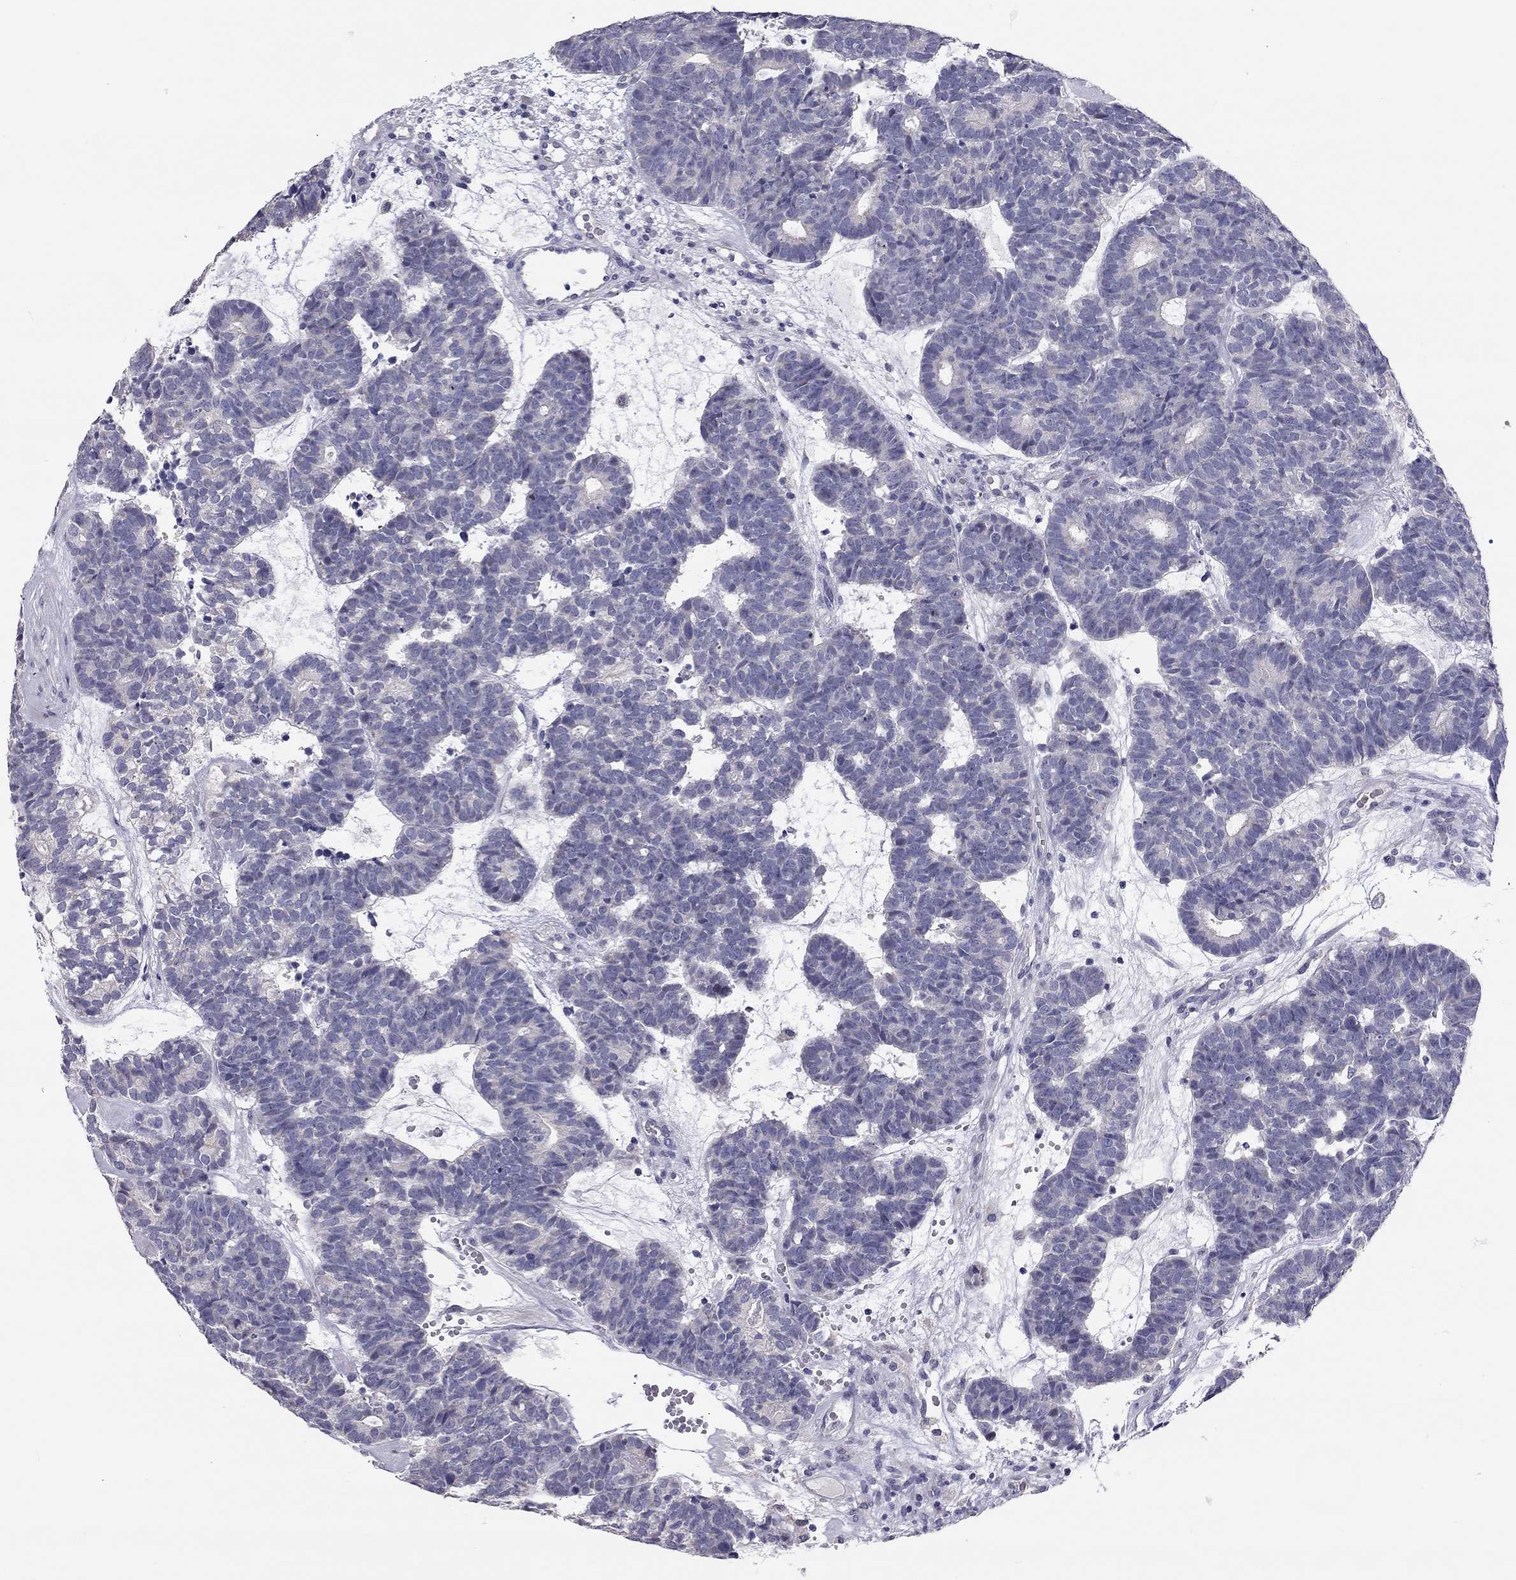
{"staining": {"intensity": "negative", "quantity": "none", "location": "none"}, "tissue": "head and neck cancer", "cell_type": "Tumor cells", "image_type": "cancer", "snomed": [{"axis": "morphology", "description": "Adenocarcinoma, NOS"}, {"axis": "topography", "description": "Head-Neck"}], "caption": "Immunohistochemistry photomicrograph of head and neck cancer stained for a protein (brown), which shows no positivity in tumor cells.", "gene": "SCARB1", "patient": {"sex": "female", "age": 81}}